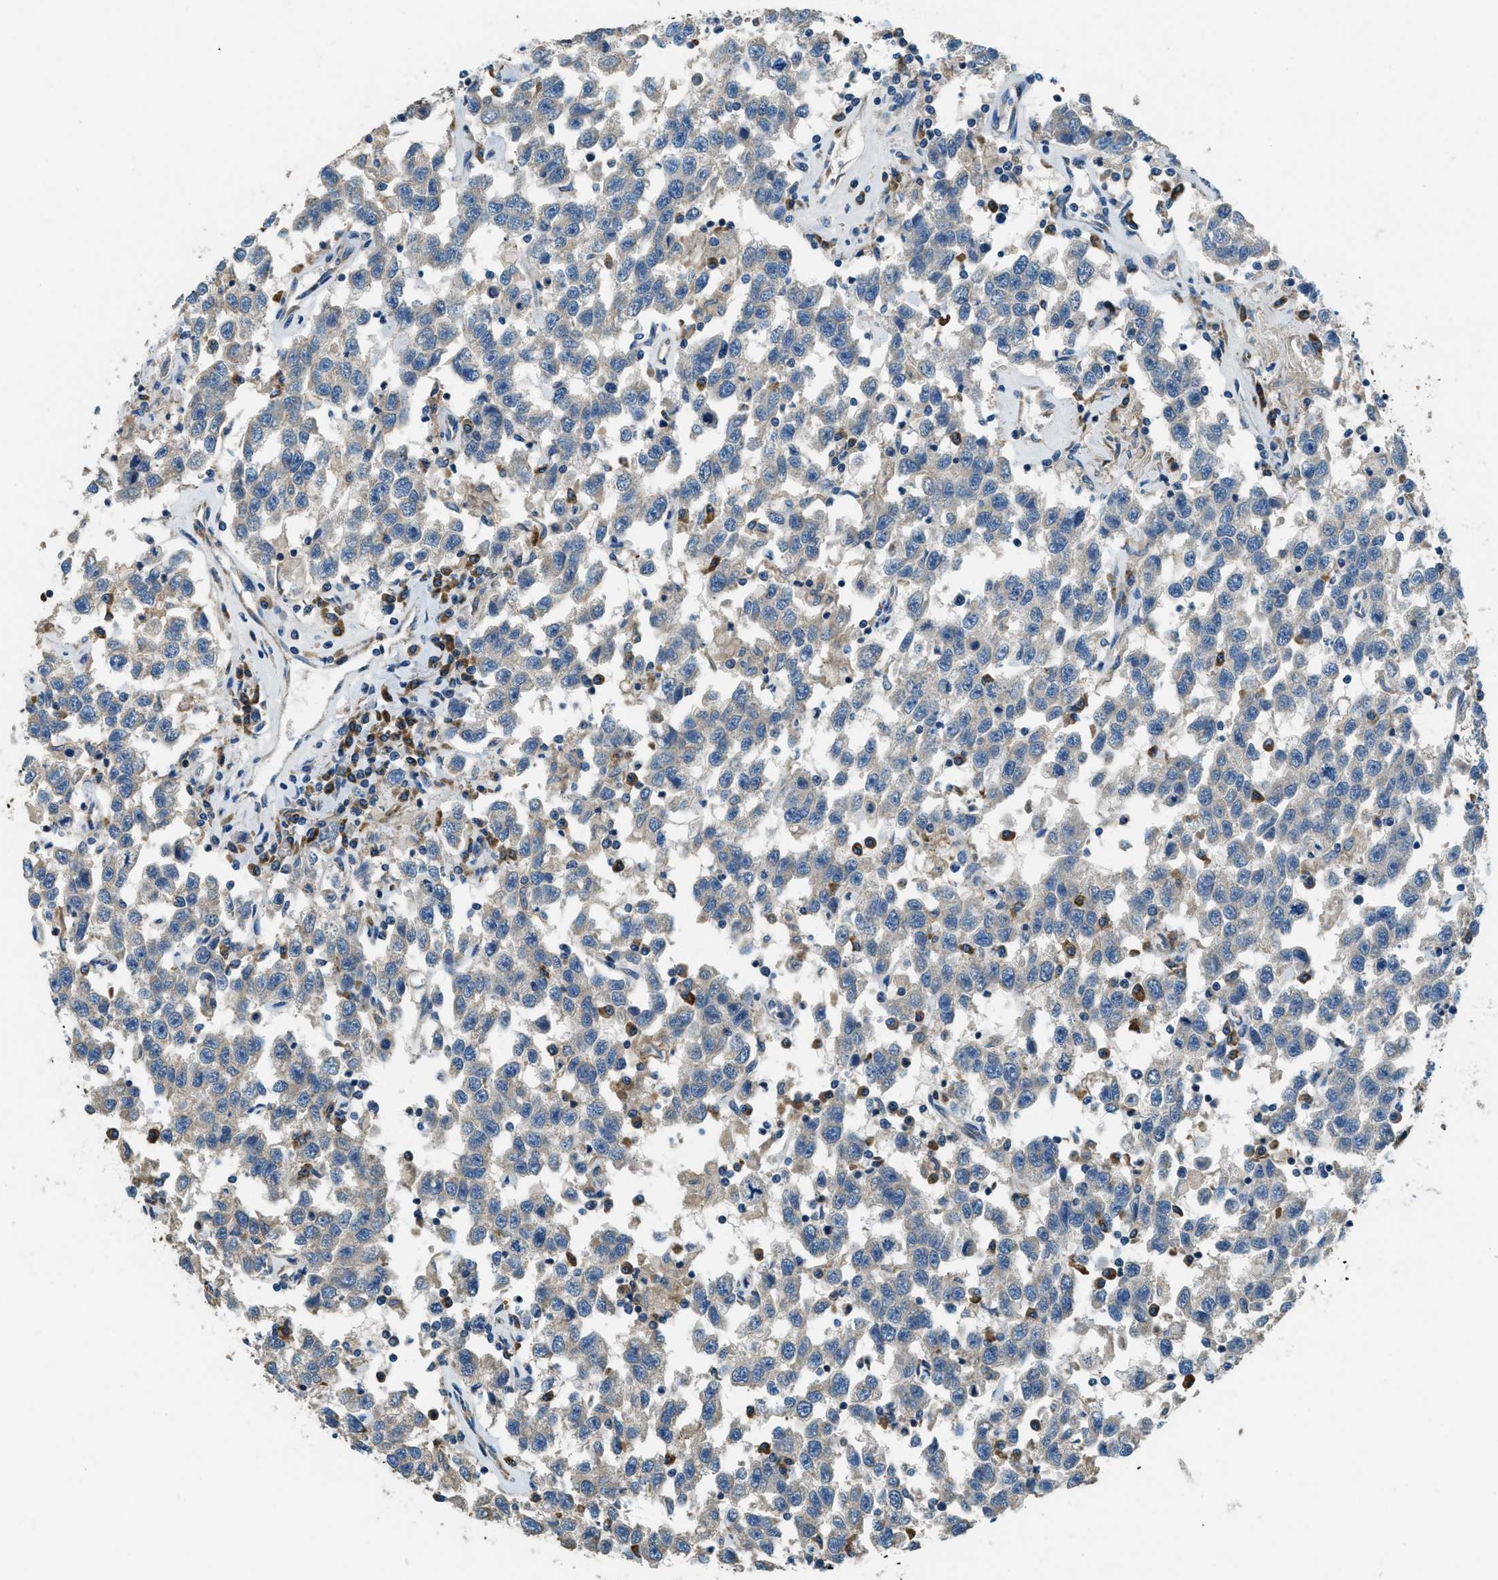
{"staining": {"intensity": "negative", "quantity": "none", "location": "none"}, "tissue": "testis cancer", "cell_type": "Tumor cells", "image_type": "cancer", "snomed": [{"axis": "morphology", "description": "Seminoma, NOS"}, {"axis": "topography", "description": "Testis"}], "caption": "A micrograph of human testis cancer (seminoma) is negative for staining in tumor cells.", "gene": "GIMAP8", "patient": {"sex": "male", "age": 41}}